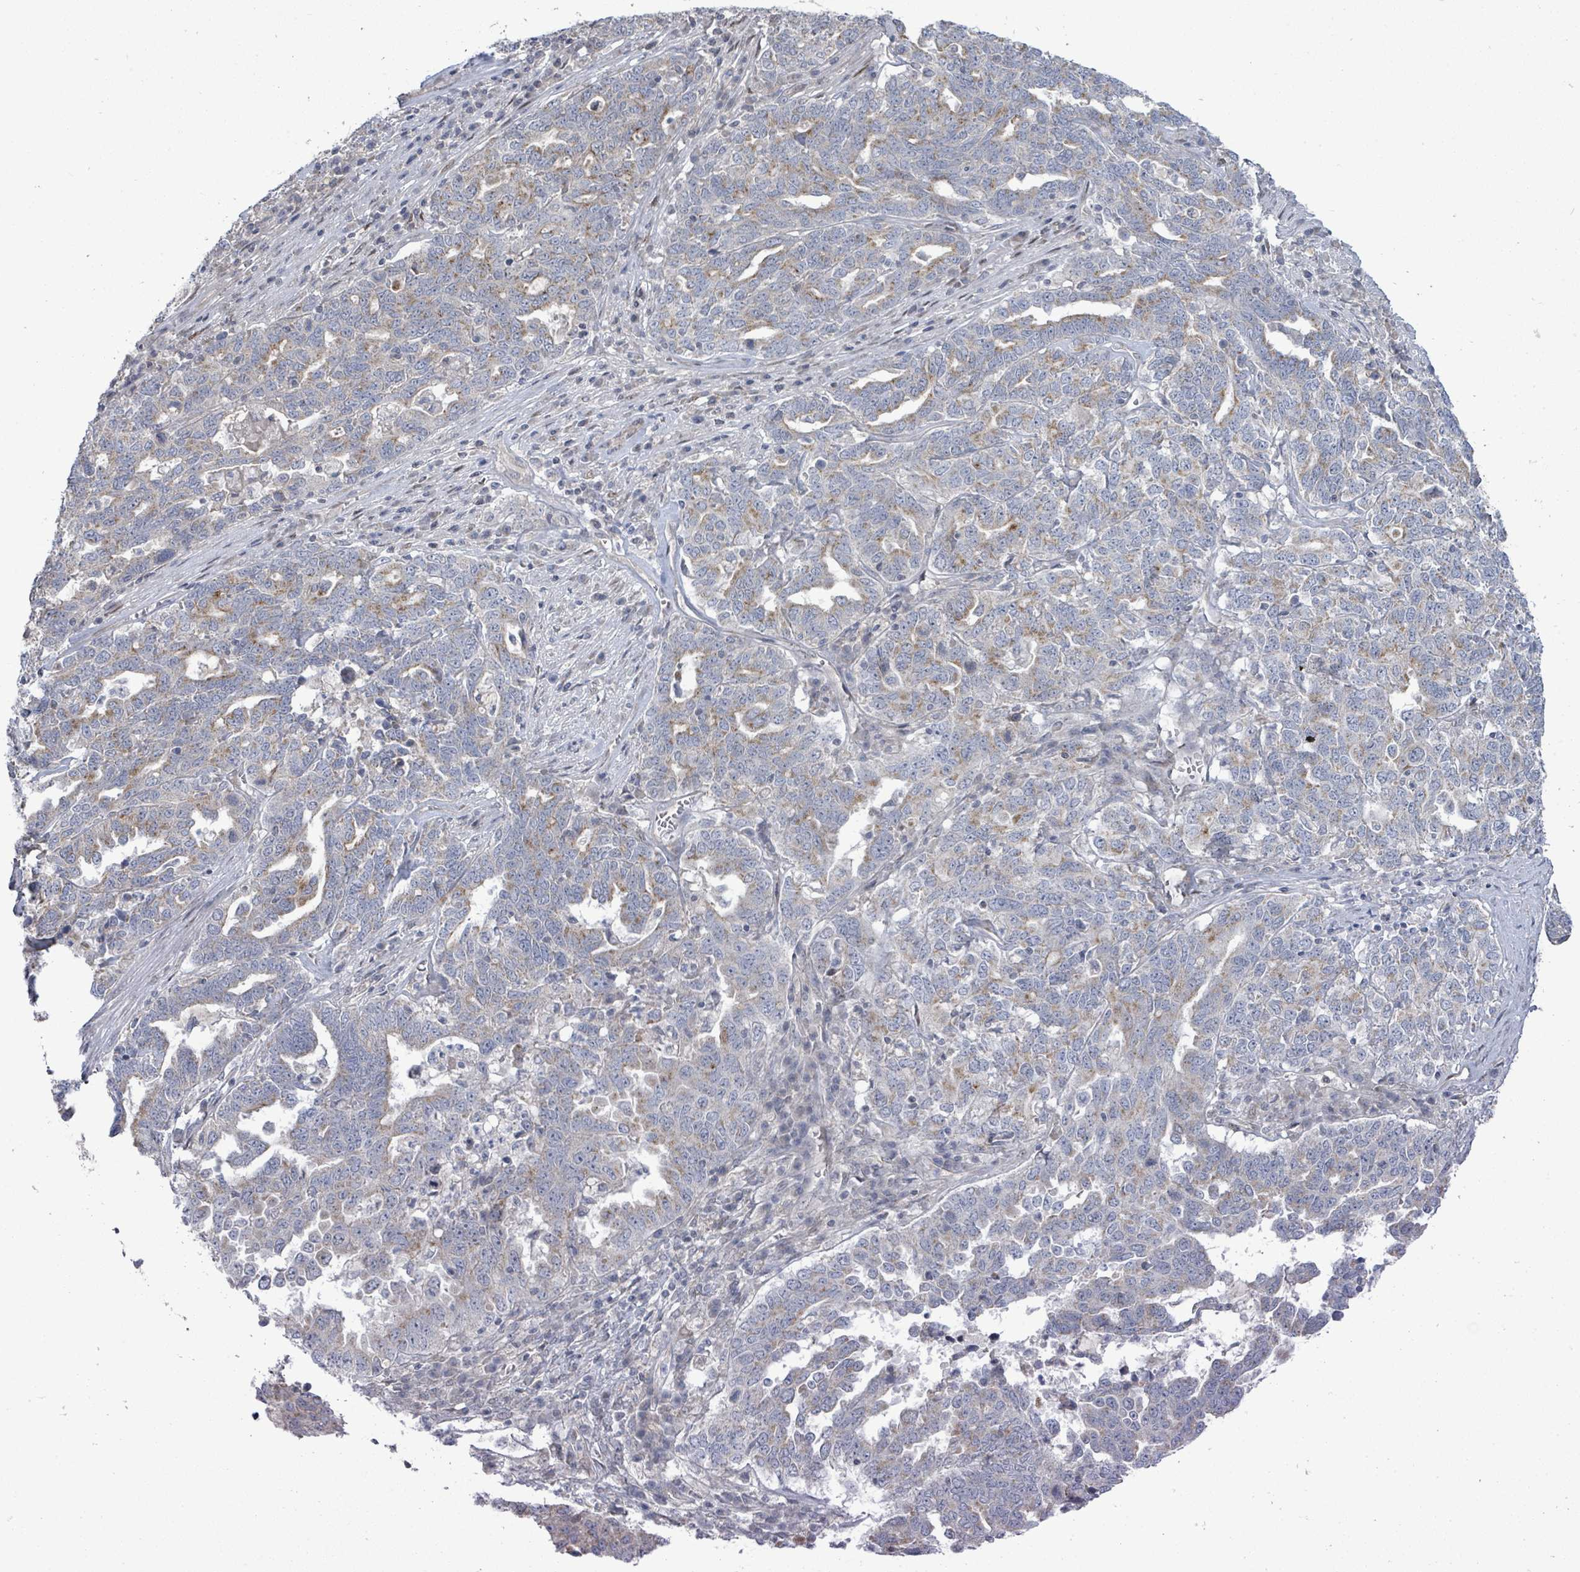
{"staining": {"intensity": "moderate", "quantity": "25%-75%", "location": "cytoplasmic/membranous"}, "tissue": "ovarian cancer", "cell_type": "Tumor cells", "image_type": "cancer", "snomed": [{"axis": "morphology", "description": "Carcinoma, endometroid"}, {"axis": "topography", "description": "Ovary"}], "caption": "Immunohistochemical staining of human ovarian endometroid carcinoma demonstrates medium levels of moderate cytoplasmic/membranous protein staining in about 25%-75% of tumor cells.", "gene": "ZFPM1", "patient": {"sex": "female", "age": 62}}